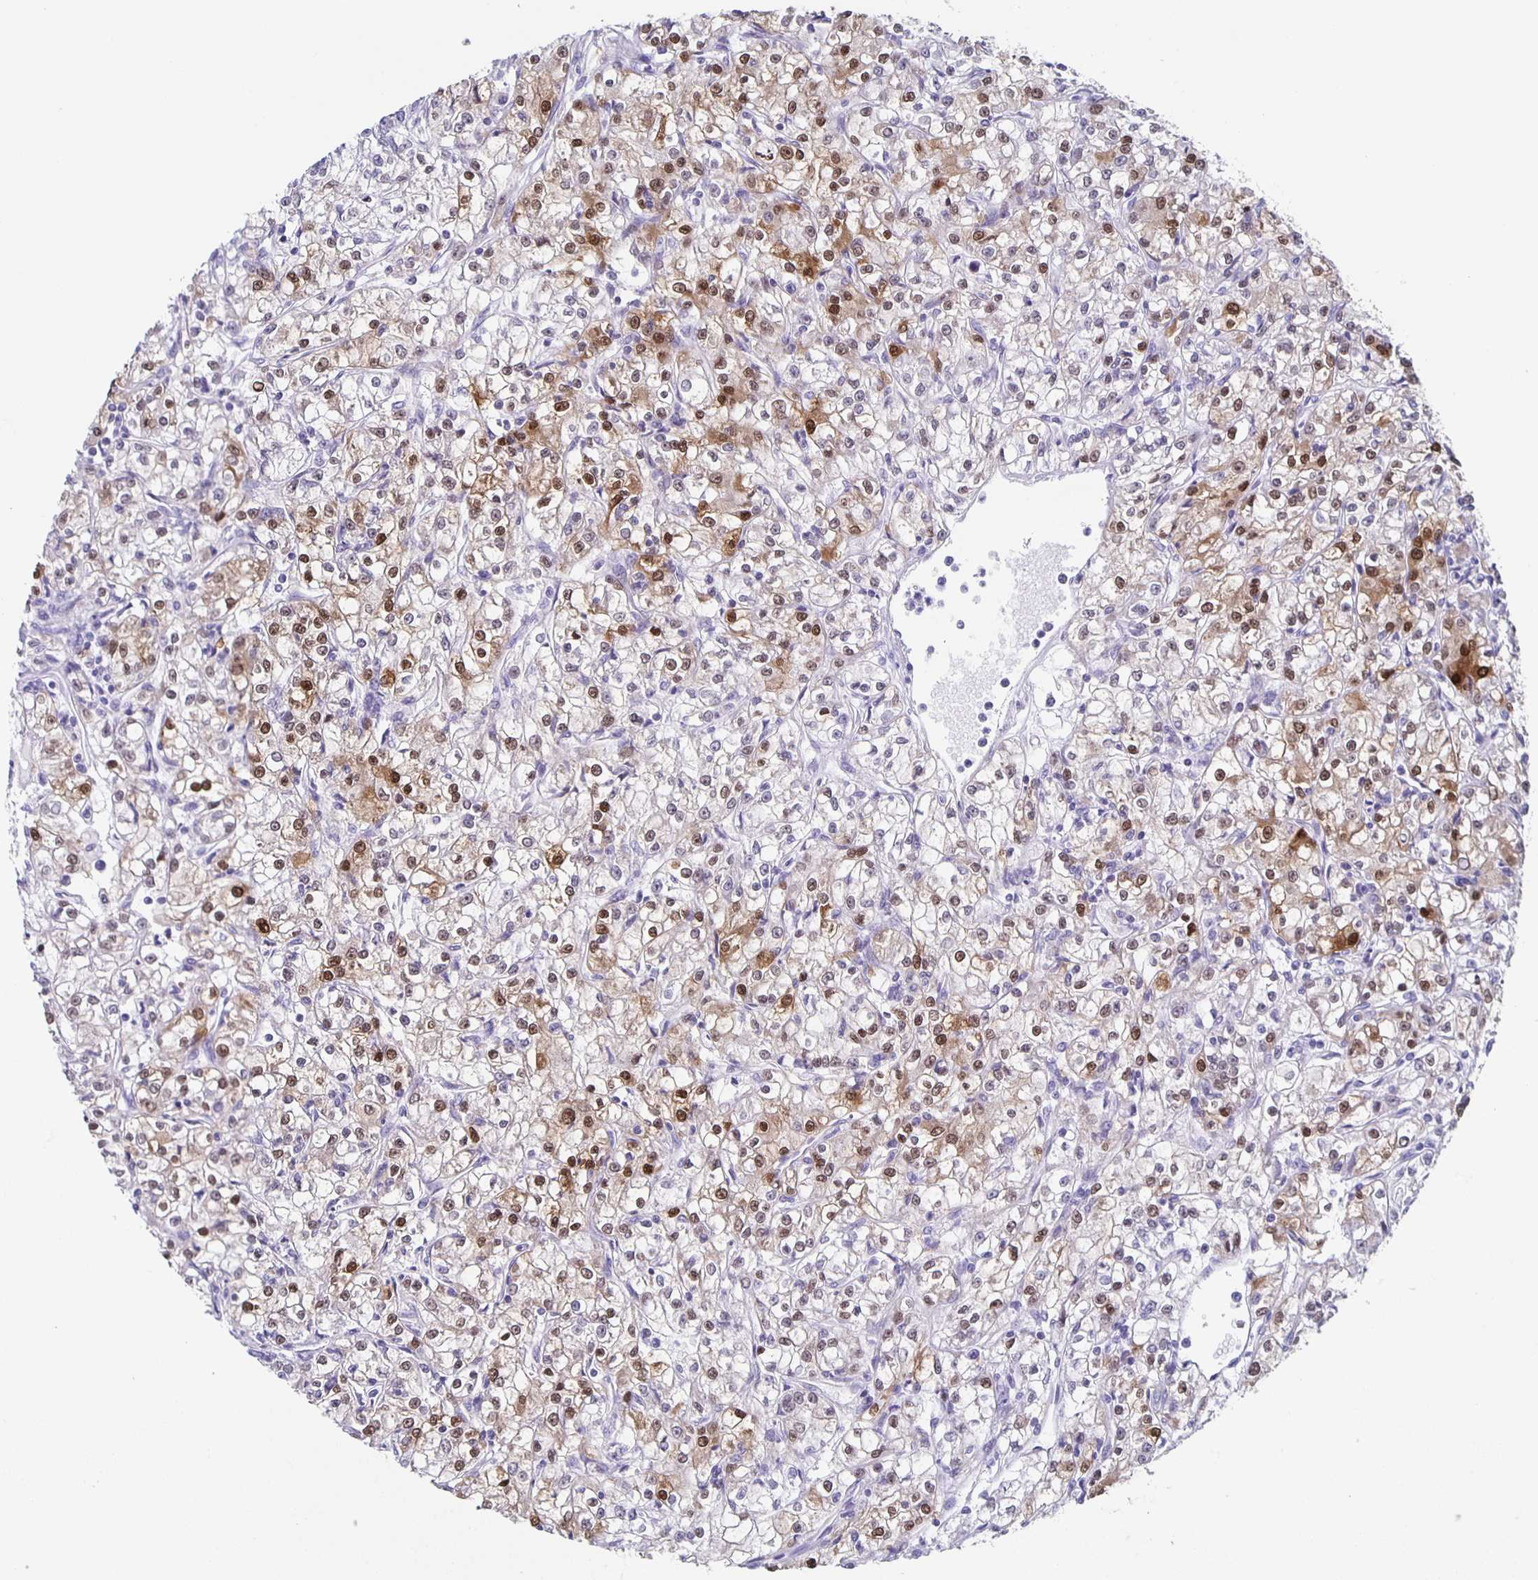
{"staining": {"intensity": "moderate", "quantity": "25%-75%", "location": "cytoplasmic/membranous,nuclear"}, "tissue": "renal cancer", "cell_type": "Tumor cells", "image_type": "cancer", "snomed": [{"axis": "morphology", "description": "Adenocarcinoma, NOS"}, {"axis": "topography", "description": "Kidney"}], "caption": "Human adenocarcinoma (renal) stained with a brown dye displays moderate cytoplasmic/membranous and nuclear positive staining in approximately 25%-75% of tumor cells.", "gene": "TPPP", "patient": {"sex": "female", "age": 59}}